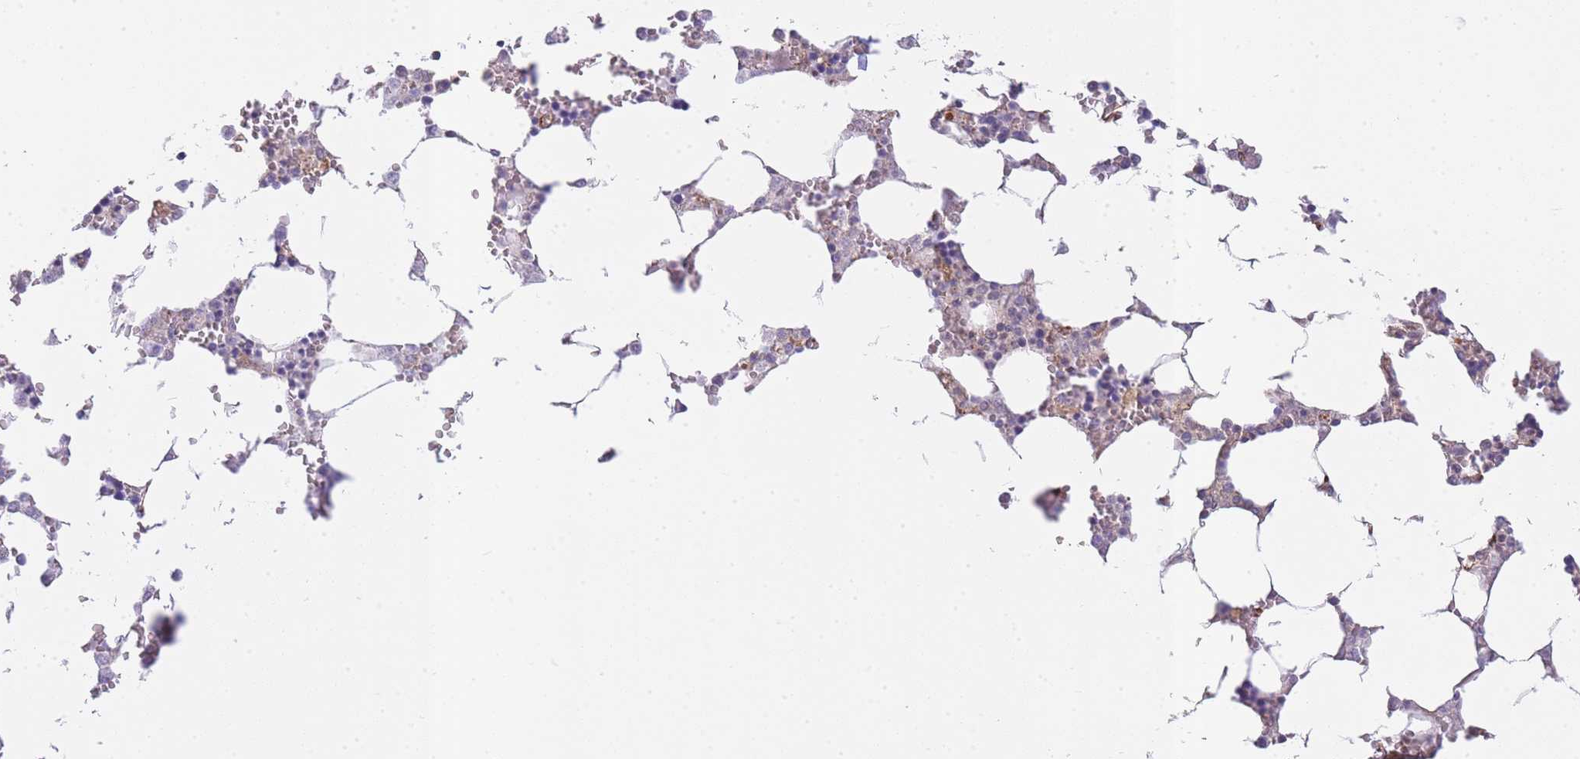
{"staining": {"intensity": "negative", "quantity": "none", "location": "none"}, "tissue": "bone marrow", "cell_type": "Hematopoietic cells", "image_type": "normal", "snomed": [{"axis": "morphology", "description": "Normal tissue, NOS"}, {"axis": "topography", "description": "Bone marrow"}], "caption": "Micrograph shows no significant protein staining in hematopoietic cells of benign bone marrow. The staining is performed using DAB (3,3'-diaminobenzidine) brown chromogen with nuclei counter-stained in using hematoxylin.", "gene": "ECPAS", "patient": {"sex": "male", "age": 64}}